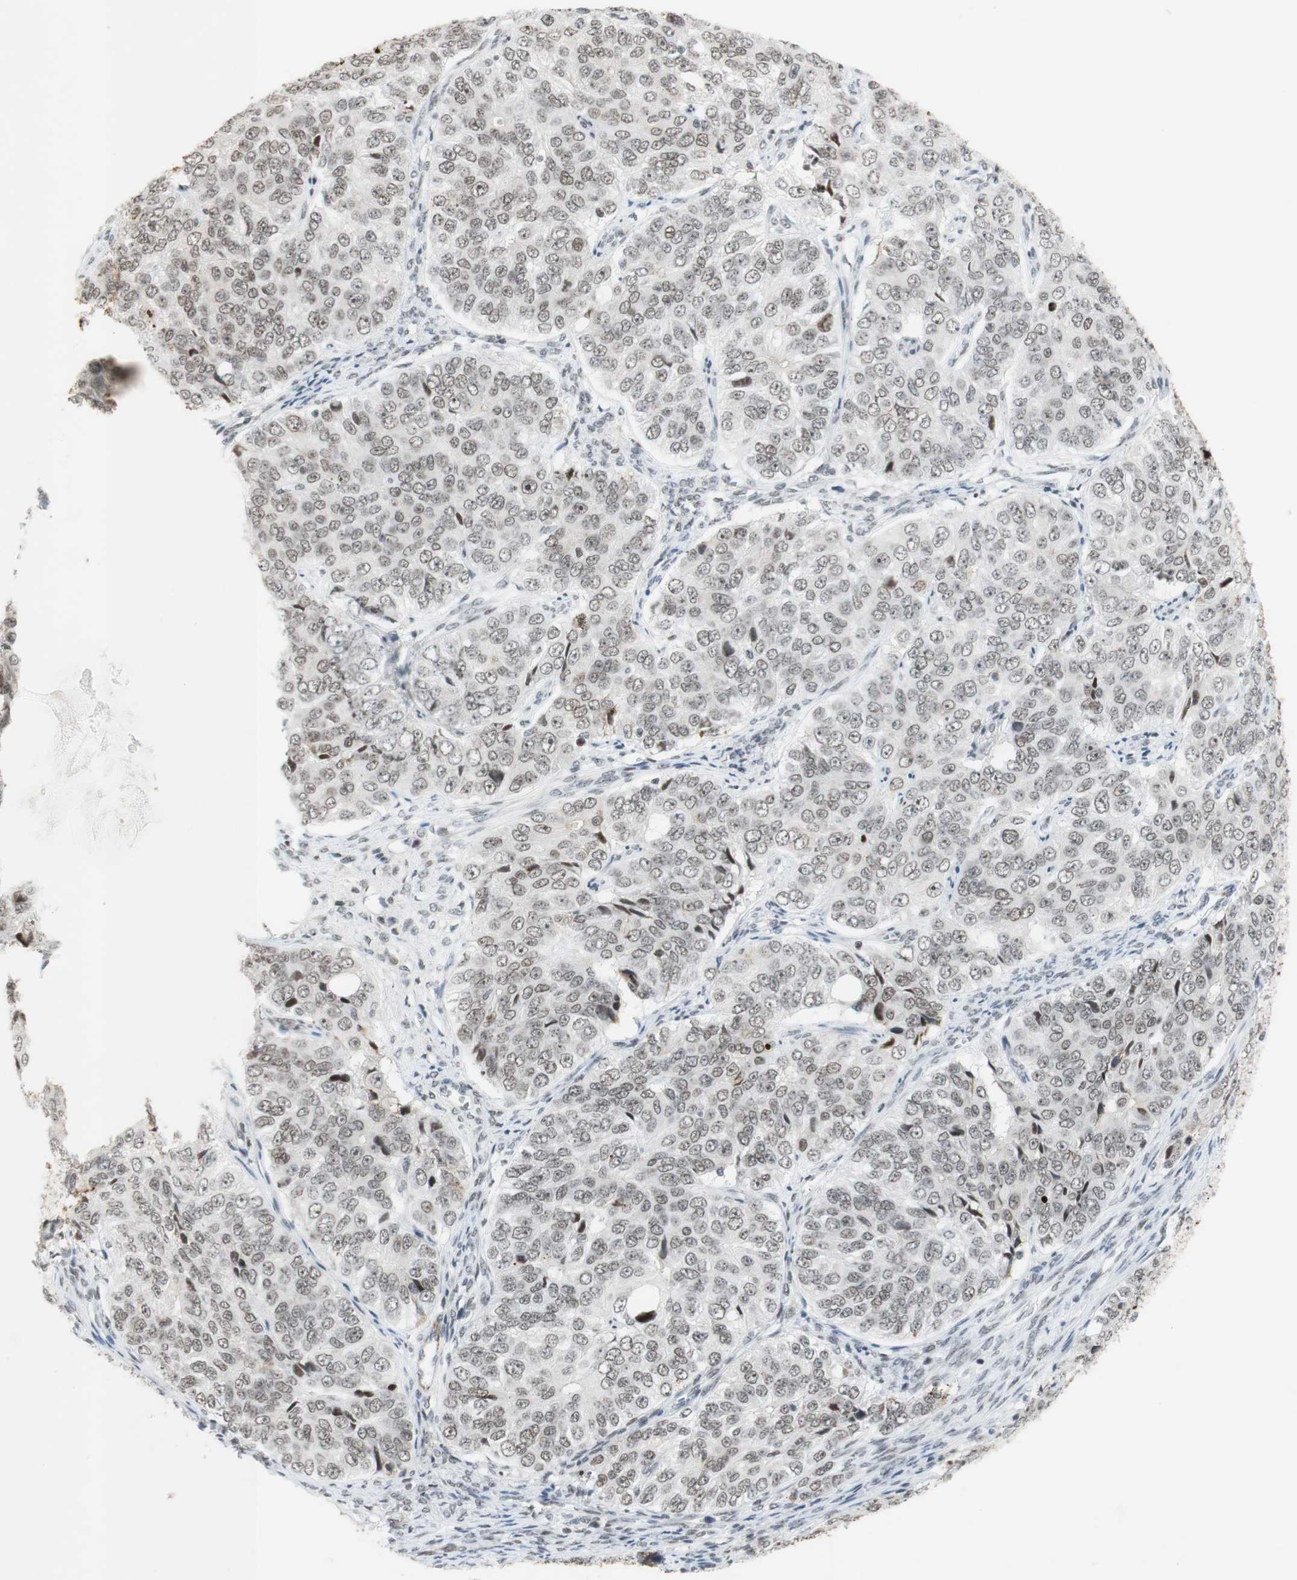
{"staining": {"intensity": "moderate", "quantity": ">75%", "location": "nuclear"}, "tissue": "ovarian cancer", "cell_type": "Tumor cells", "image_type": "cancer", "snomed": [{"axis": "morphology", "description": "Carcinoma, endometroid"}, {"axis": "topography", "description": "Ovary"}], "caption": "Ovarian endometroid carcinoma tissue shows moderate nuclear positivity in approximately >75% of tumor cells, visualized by immunohistochemistry.", "gene": "IRF1", "patient": {"sex": "female", "age": 51}}